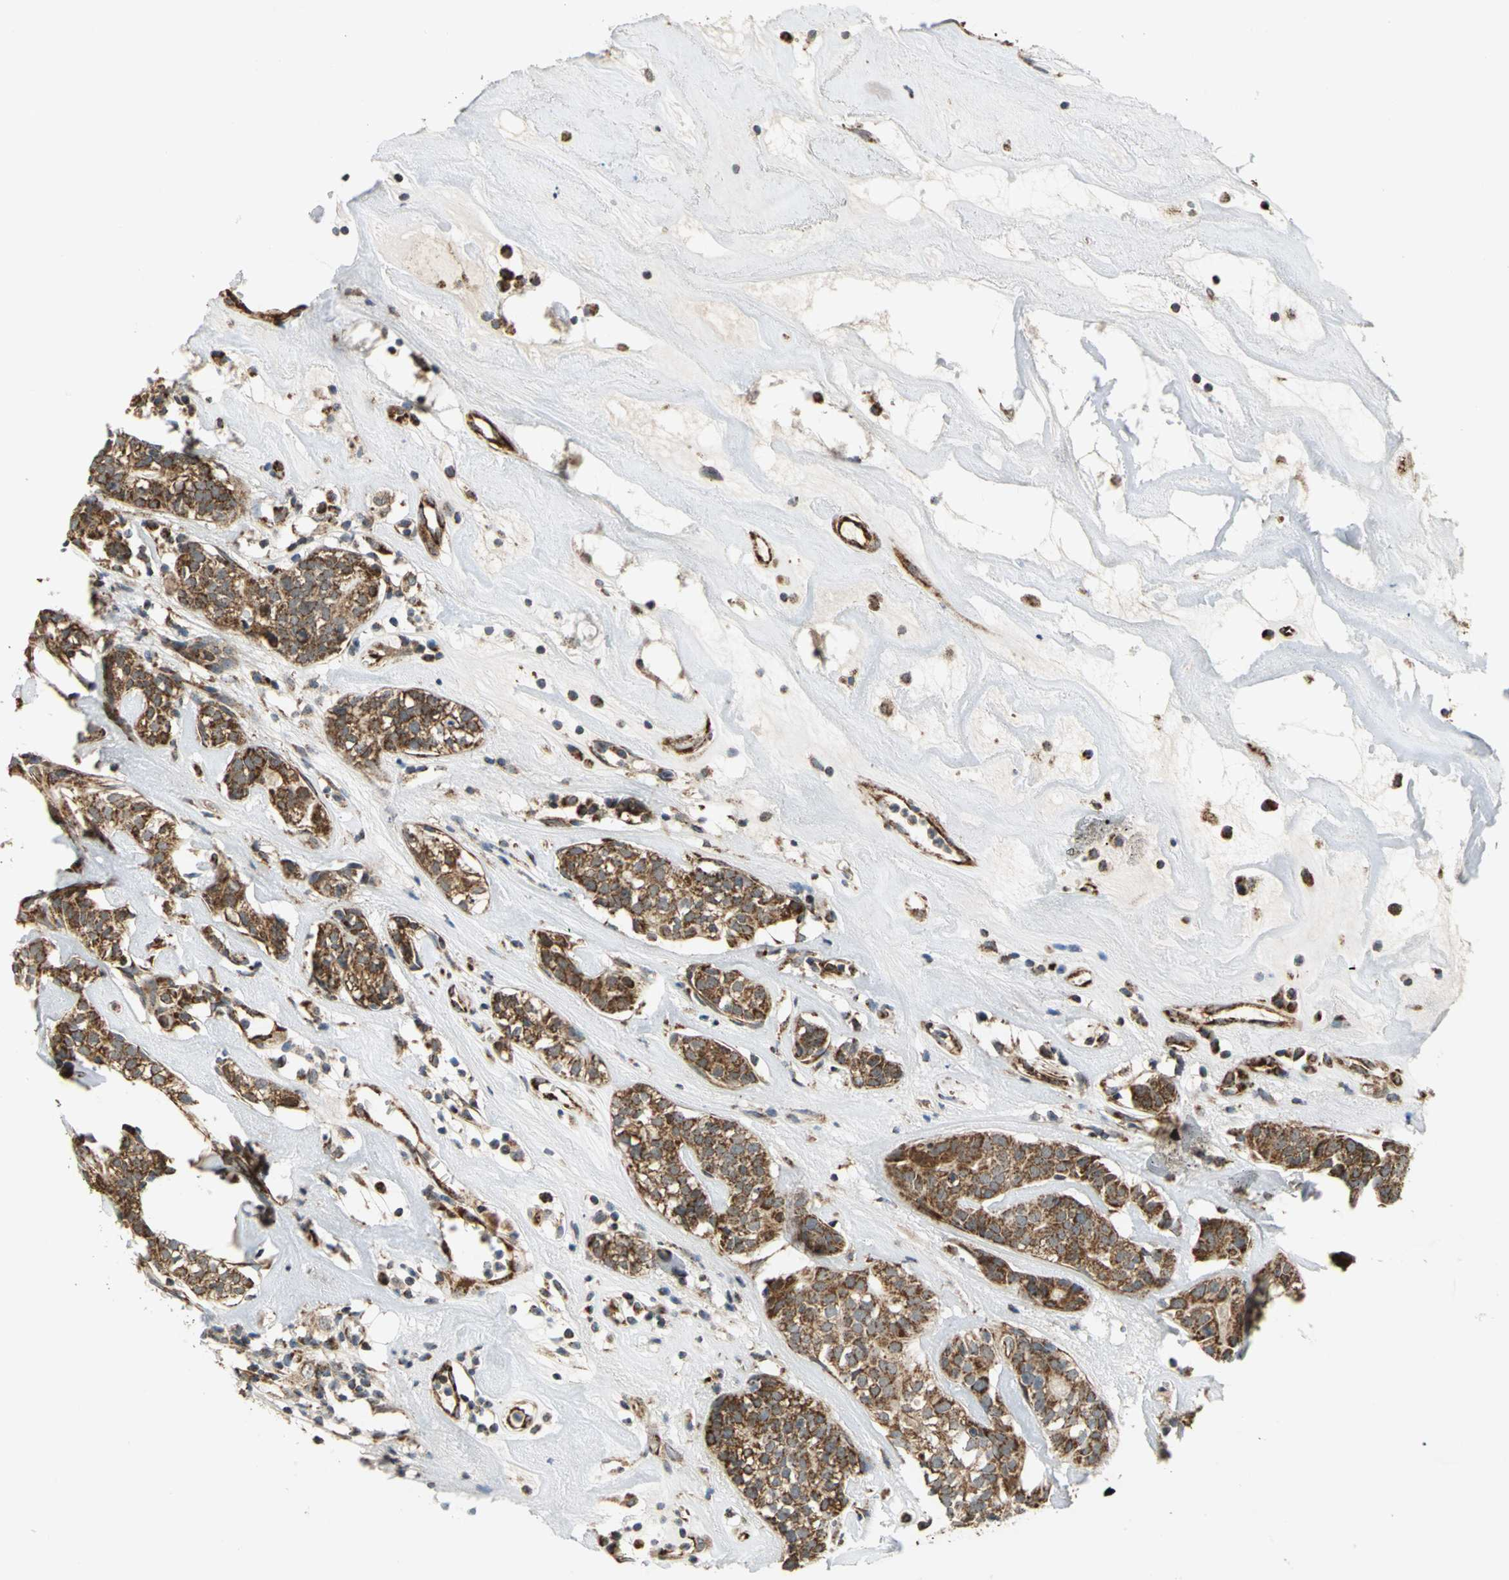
{"staining": {"intensity": "strong", "quantity": ">75%", "location": "cytoplasmic/membranous"}, "tissue": "head and neck cancer", "cell_type": "Tumor cells", "image_type": "cancer", "snomed": [{"axis": "morphology", "description": "Adenocarcinoma, NOS"}, {"axis": "topography", "description": "Salivary gland"}, {"axis": "topography", "description": "Head-Neck"}], "caption": "Strong cytoplasmic/membranous positivity is present in approximately >75% of tumor cells in head and neck adenocarcinoma.", "gene": "MRPS22", "patient": {"sex": "female", "age": 65}}